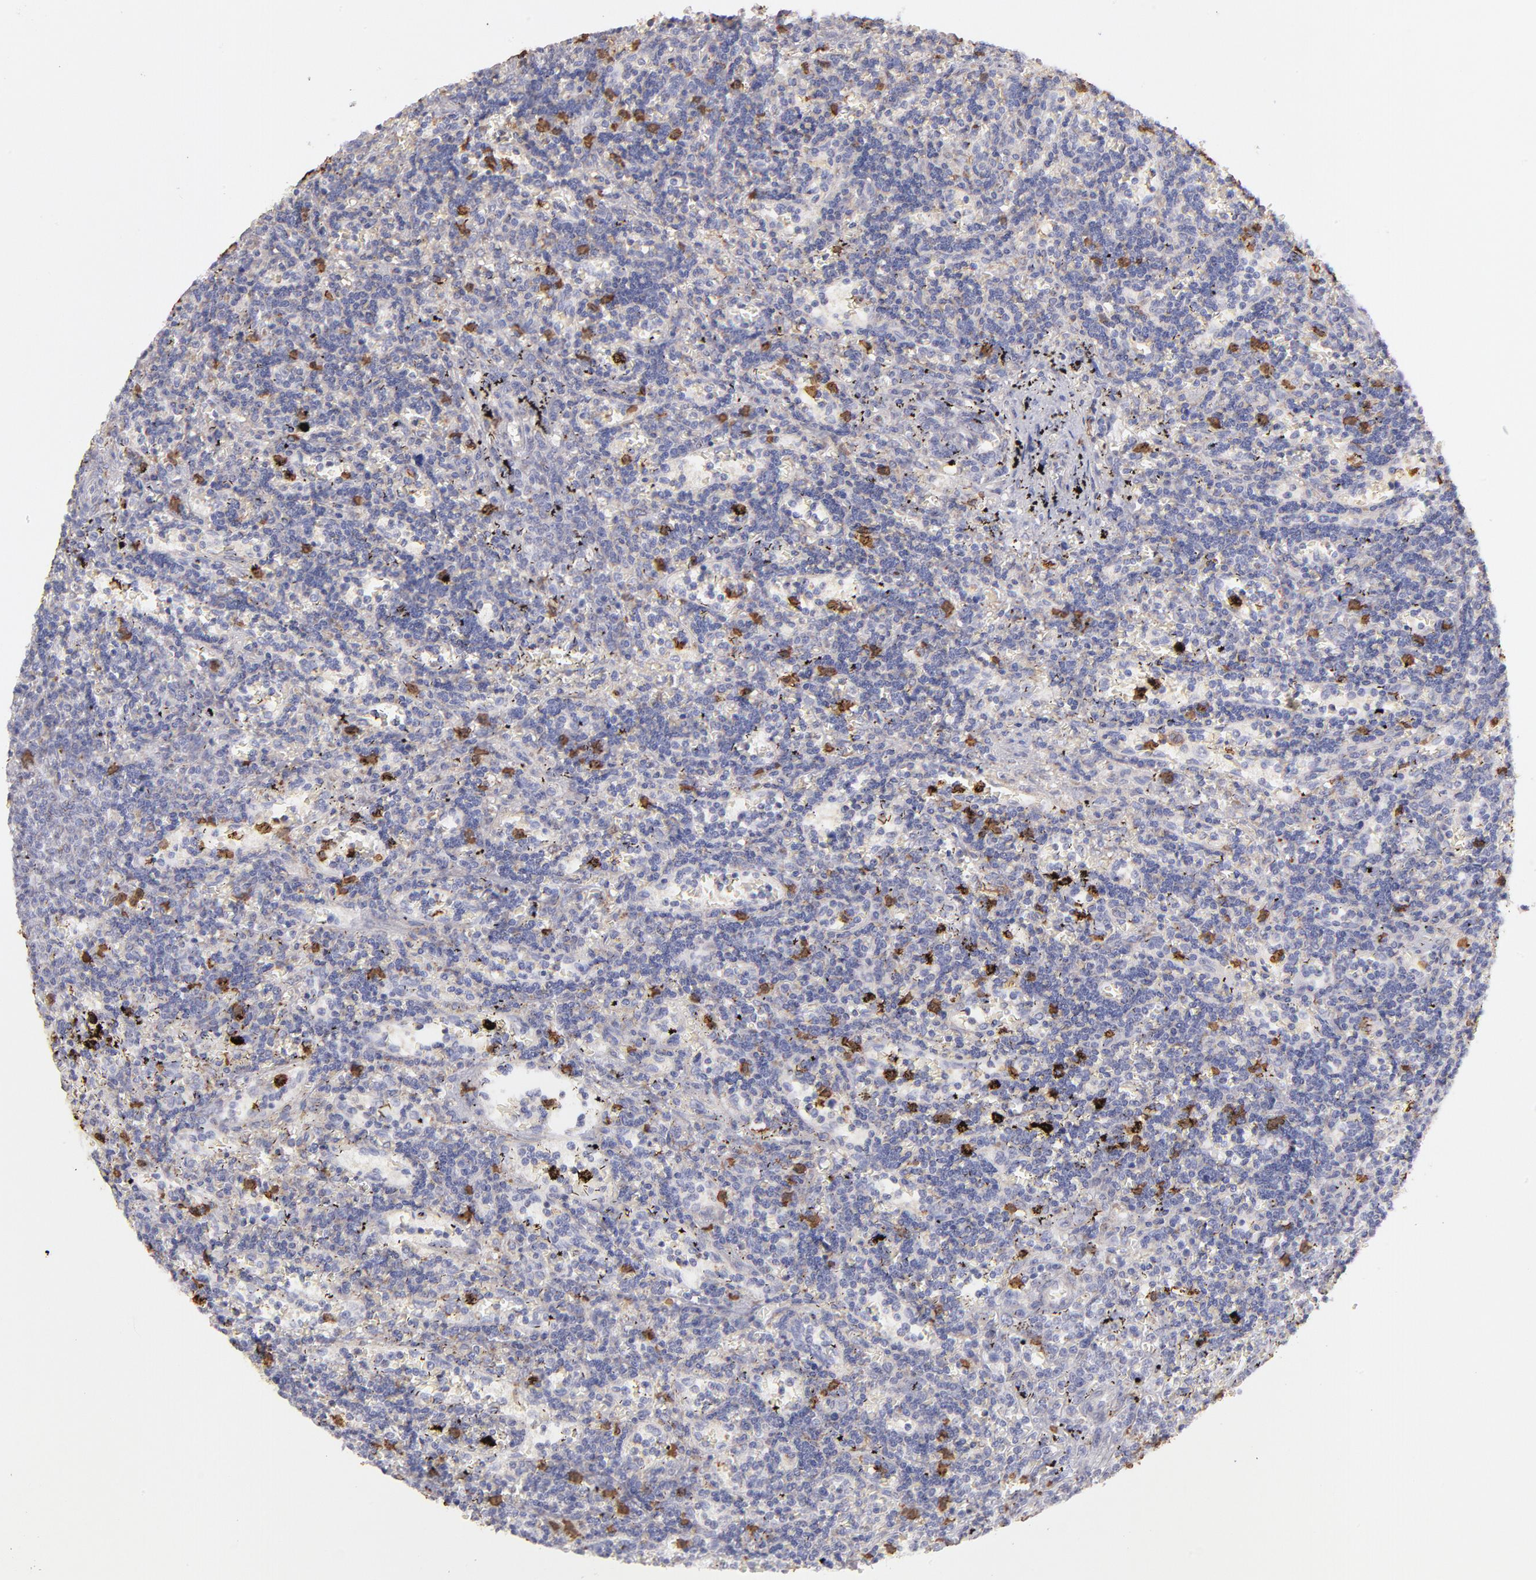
{"staining": {"intensity": "weak", "quantity": "25%-75%", "location": "cytoplasmic/membranous"}, "tissue": "lymphoma", "cell_type": "Tumor cells", "image_type": "cancer", "snomed": [{"axis": "morphology", "description": "Malignant lymphoma, non-Hodgkin's type, Low grade"}, {"axis": "topography", "description": "Spleen"}], "caption": "Weak cytoplasmic/membranous staining is appreciated in about 25%-75% of tumor cells in lymphoma.", "gene": "ZFX", "patient": {"sex": "male", "age": 60}}